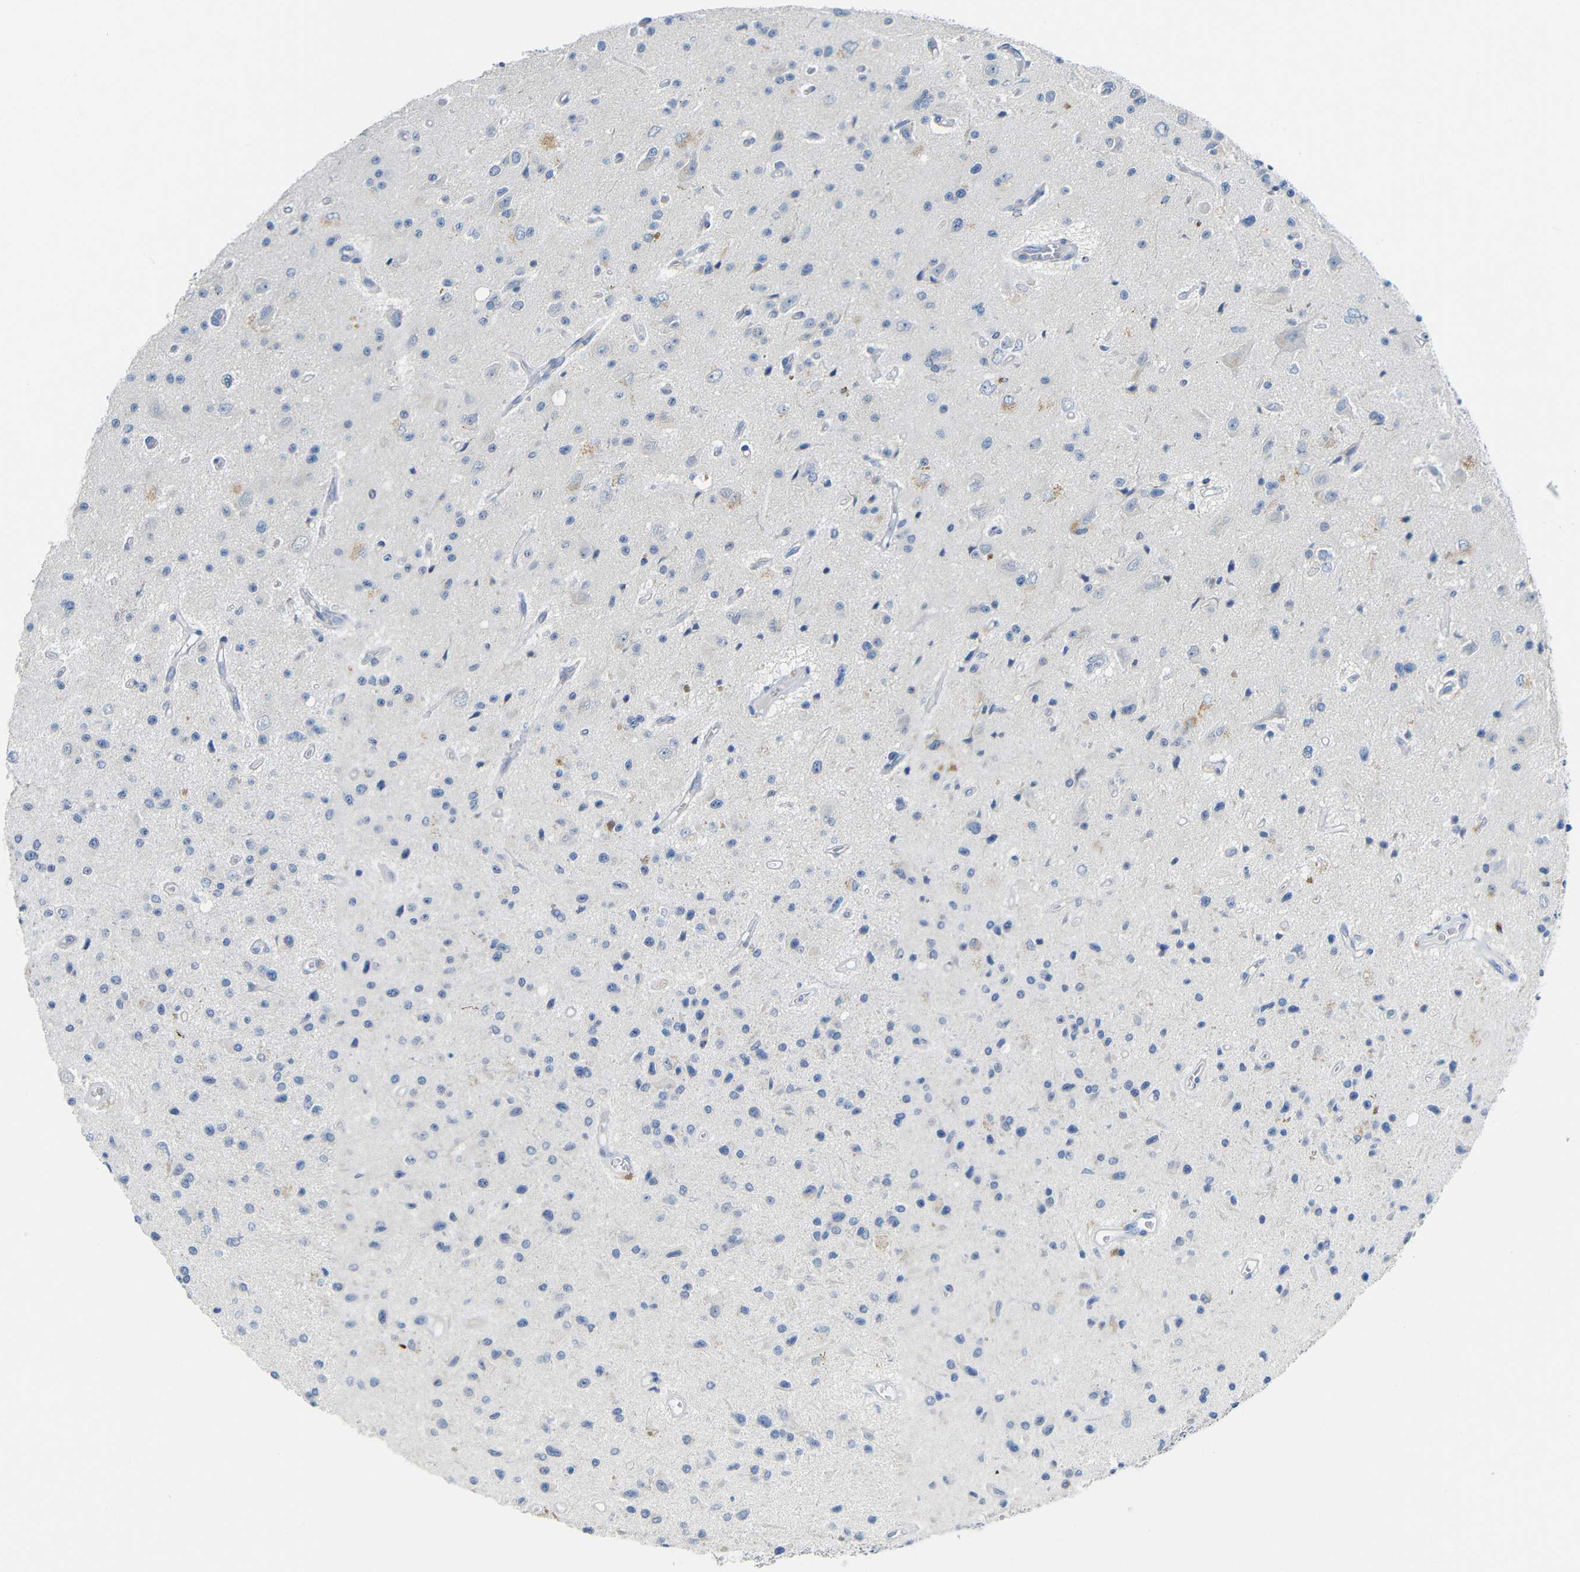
{"staining": {"intensity": "weak", "quantity": "<25%", "location": "cytoplasmic/membranous"}, "tissue": "glioma", "cell_type": "Tumor cells", "image_type": "cancer", "snomed": [{"axis": "morphology", "description": "Glioma, malignant, Low grade"}, {"axis": "topography", "description": "Brain"}], "caption": "Immunohistochemistry of human malignant glioma (low-grade) demonstrates no staining in tumor cells.", "gene": "C15orf48", "patient": {"sex": "male", "age": 58}}